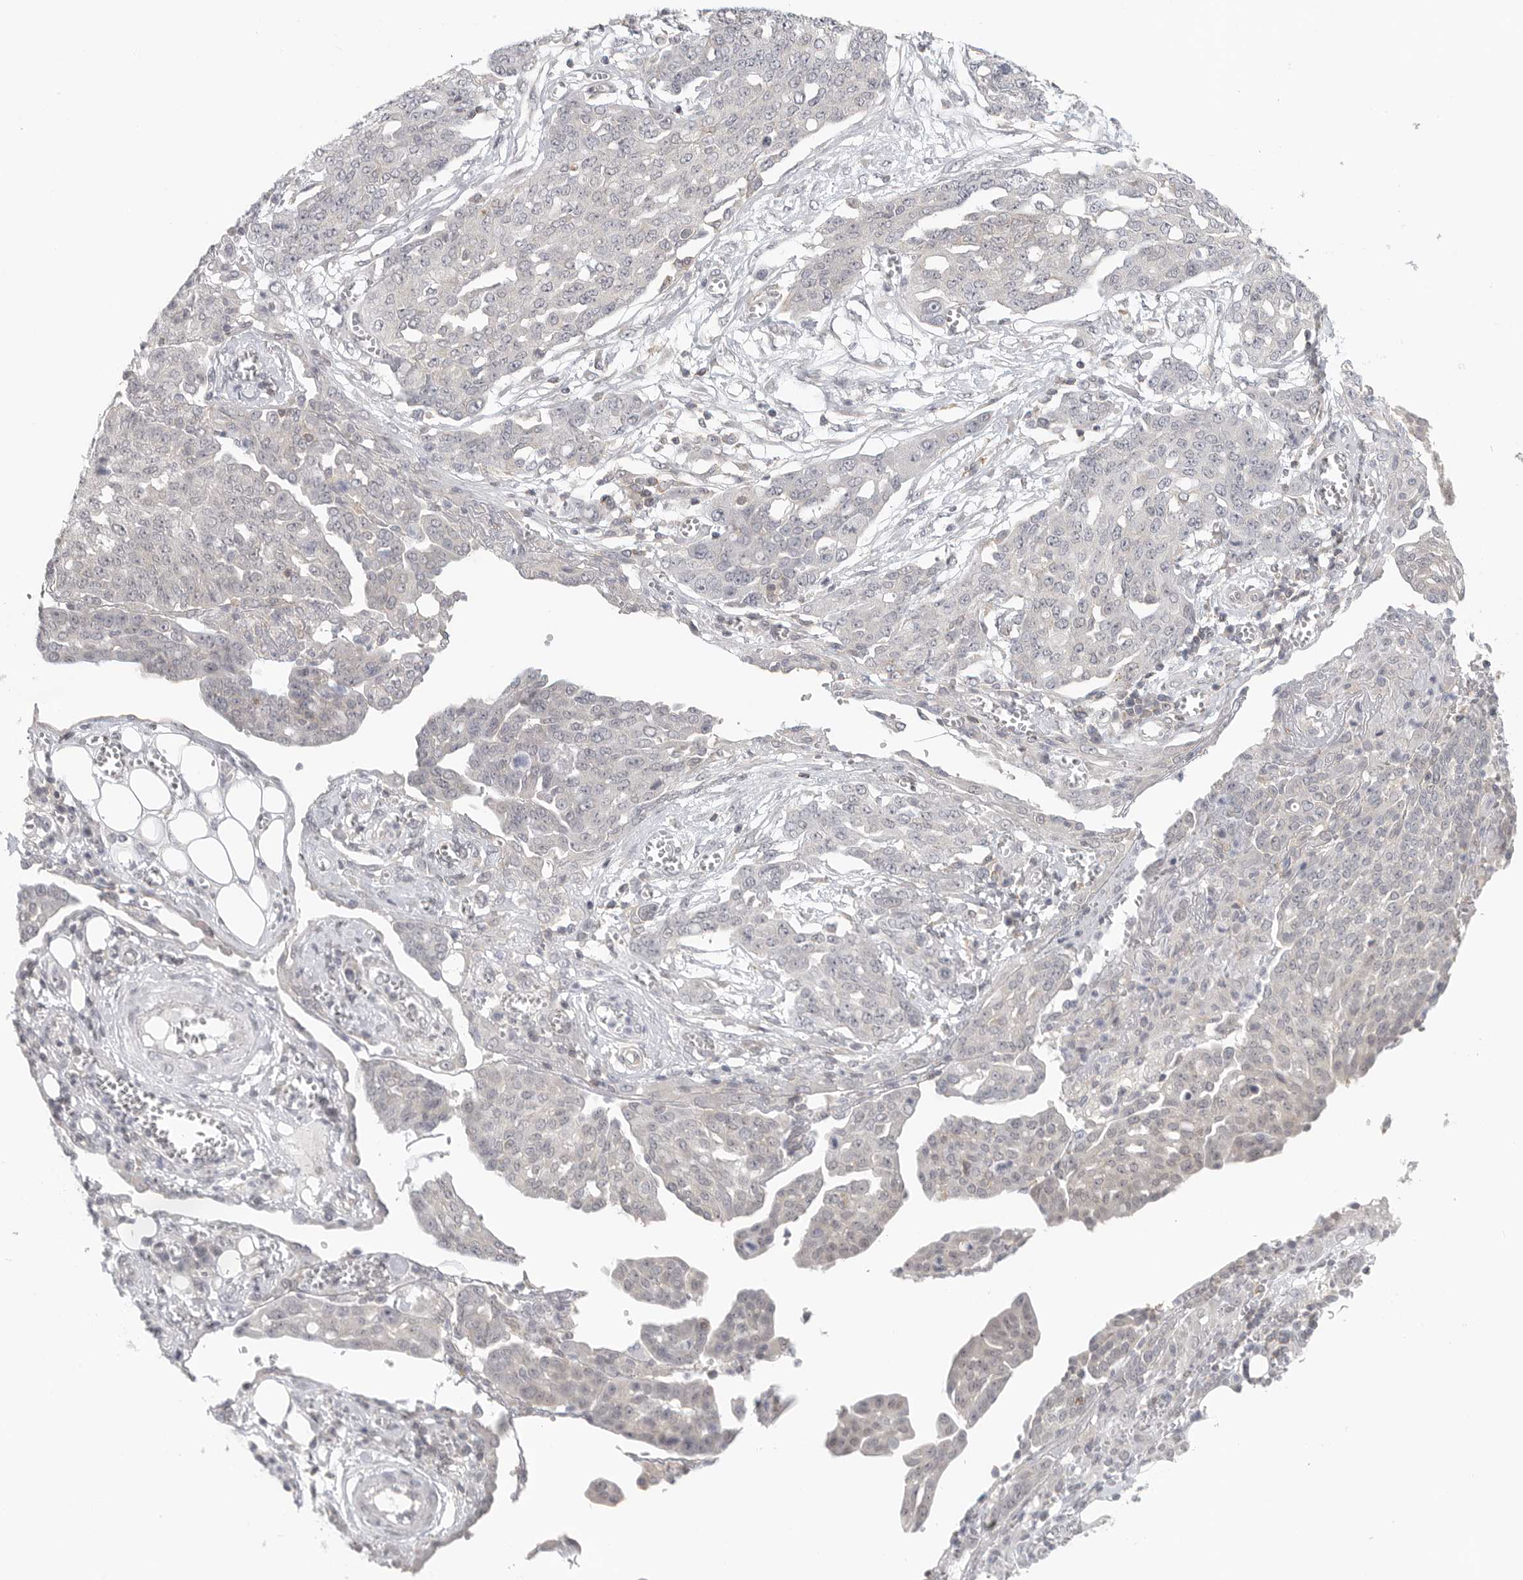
{"staining": {"intensity": "negative", "quantity": "none", "location": "none"}, "tissue": "ovarian cancer", "cell_type": "Tumor cells", "image_type": "cancer", "snomed": [{"axis": "morphology", "description": "Cystadenocarcinoma, serous, NOS"}, {"axis": "topography", "description": "Soft tissue"}, {"axis": "topography", "description": "Ovary"}], "caption": "There is no significant staining in tumor cells of ovarian serous cystadenocarcinoma.", "gene": "HDAC6", "patient": {"sex": "female", "age": 57}}